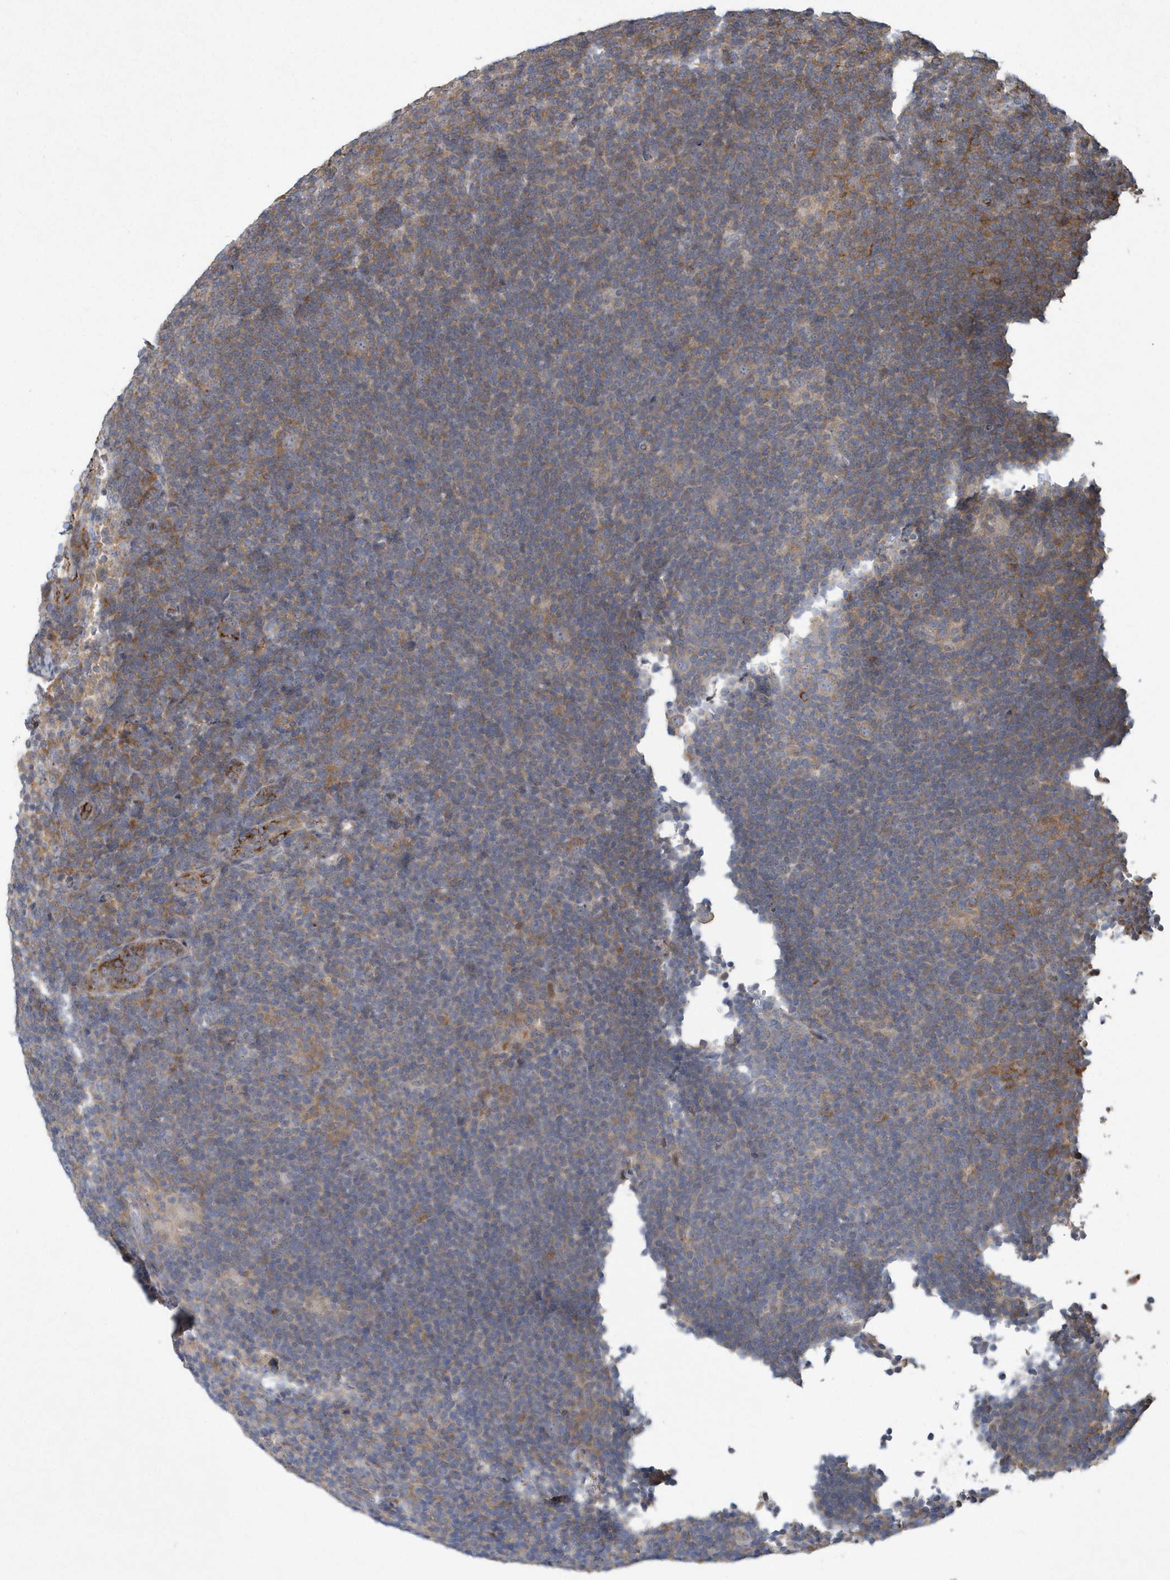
{"staining": {"intensity": "weak", "quantity": "25%-75%", "location": "cytoplasmic/membranous"}, "tissue": "lymphoma", "cell_type": "Tumor cells", "image_type": "cancer", "snomed": [{"axis": "morphology", "description": "Hodgkin's disease, NOS"}, {"axis": "topography", "description": "Lymph node"}], "caption": "Hodgkin's disease stained with IHC displays weak cytoplasmic/membranous staining in about 25%-75% of tumor cells.", "gene": "N4BP2", "patient": {"sex": "female", "age": 57}}